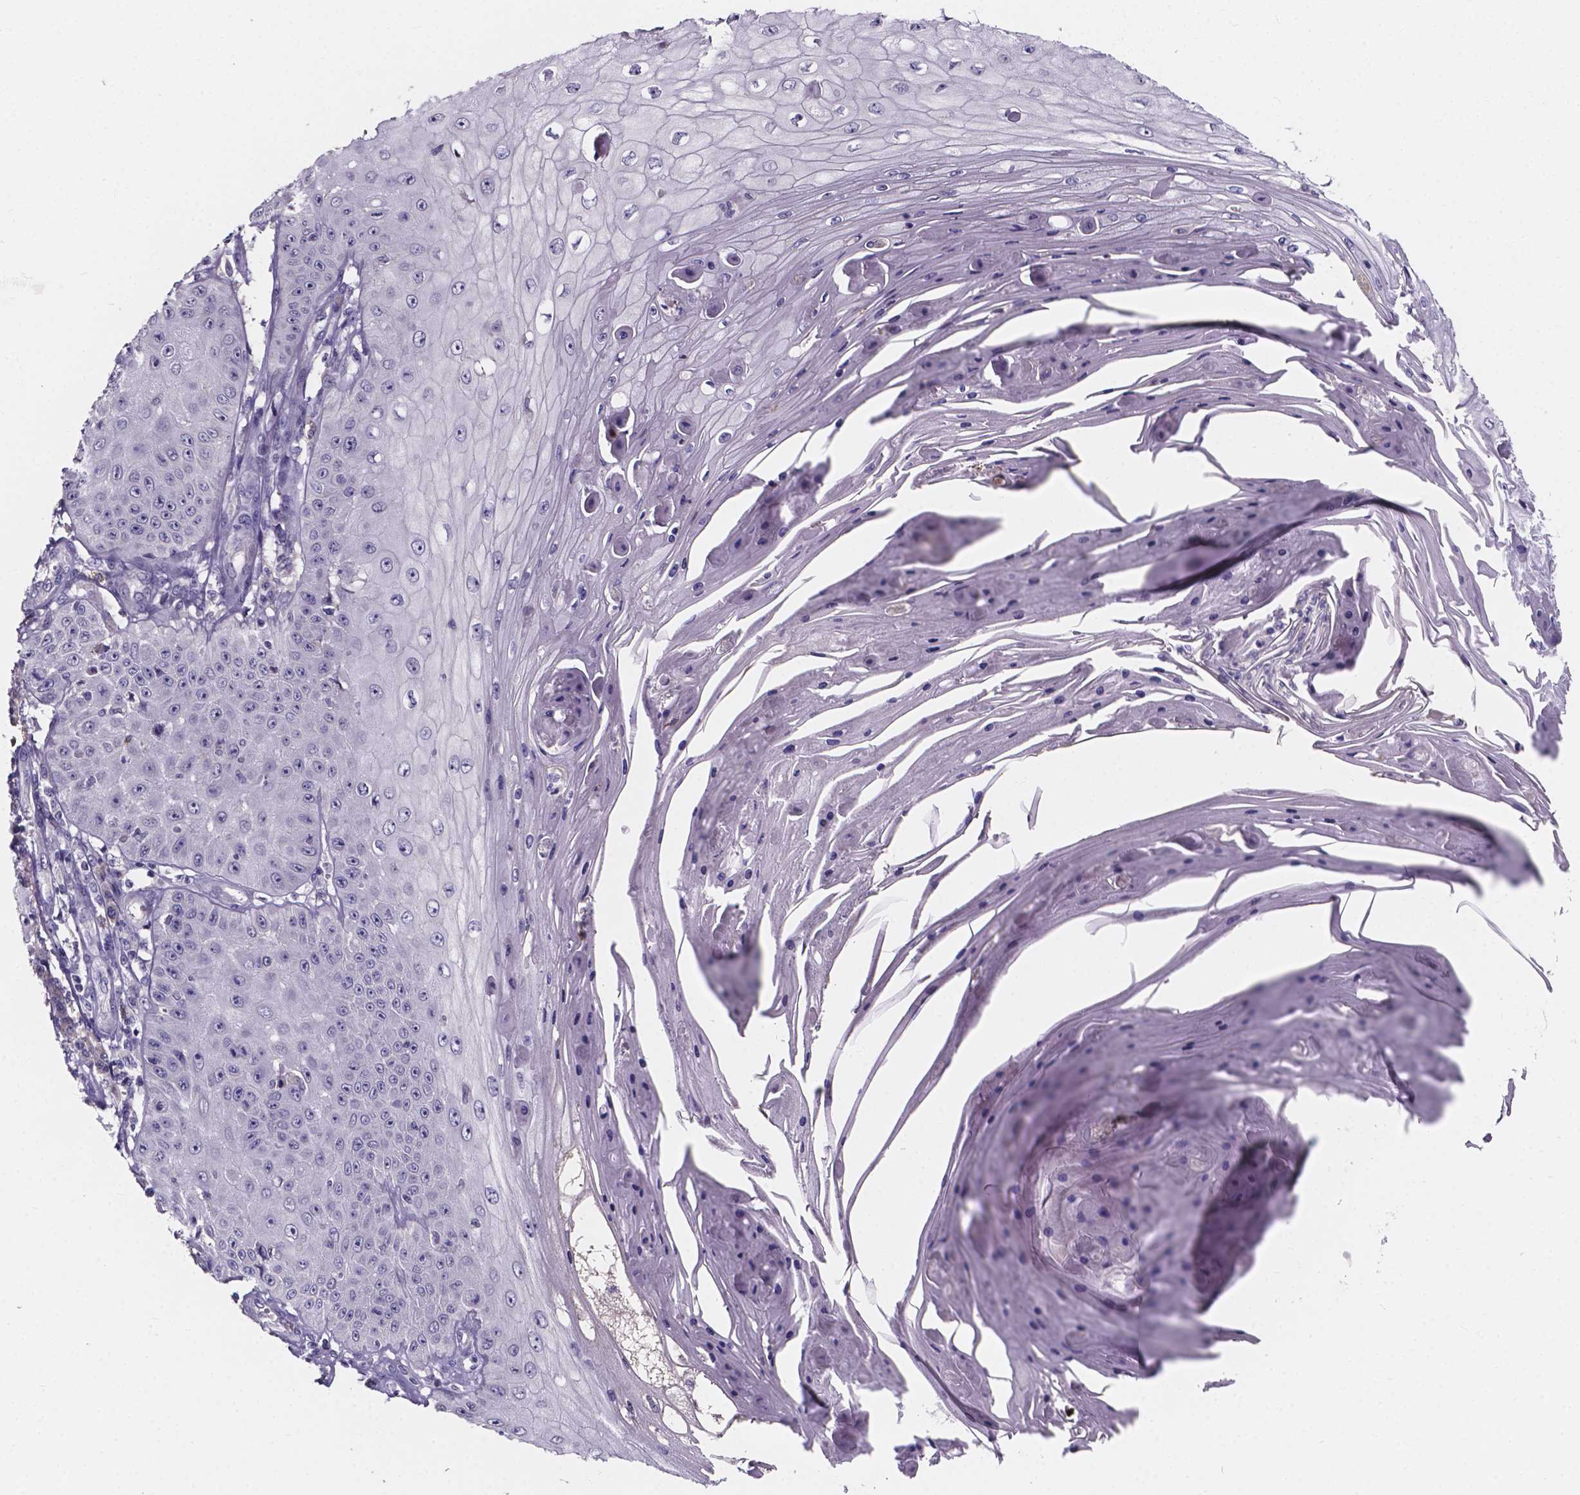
{"staining": {"intensity": "negative", "quantity": "none", "location": "none"}, "tissue": "skin cancer", "cell_type": "Tumor cells", "image_type": "cancer", "snomed": [{"axis": "morphology", "description": "Squamous cell carcinoma, NOS"}, {"axis": "topography", "description": "Skin"}], "caption": "Immunohistochemical staining of squamous cell carcinoma (skin) displays no significant staining in tumor cells.", "gene": "SPOCD1", "patient": {"sex": "male", "age": 70}}